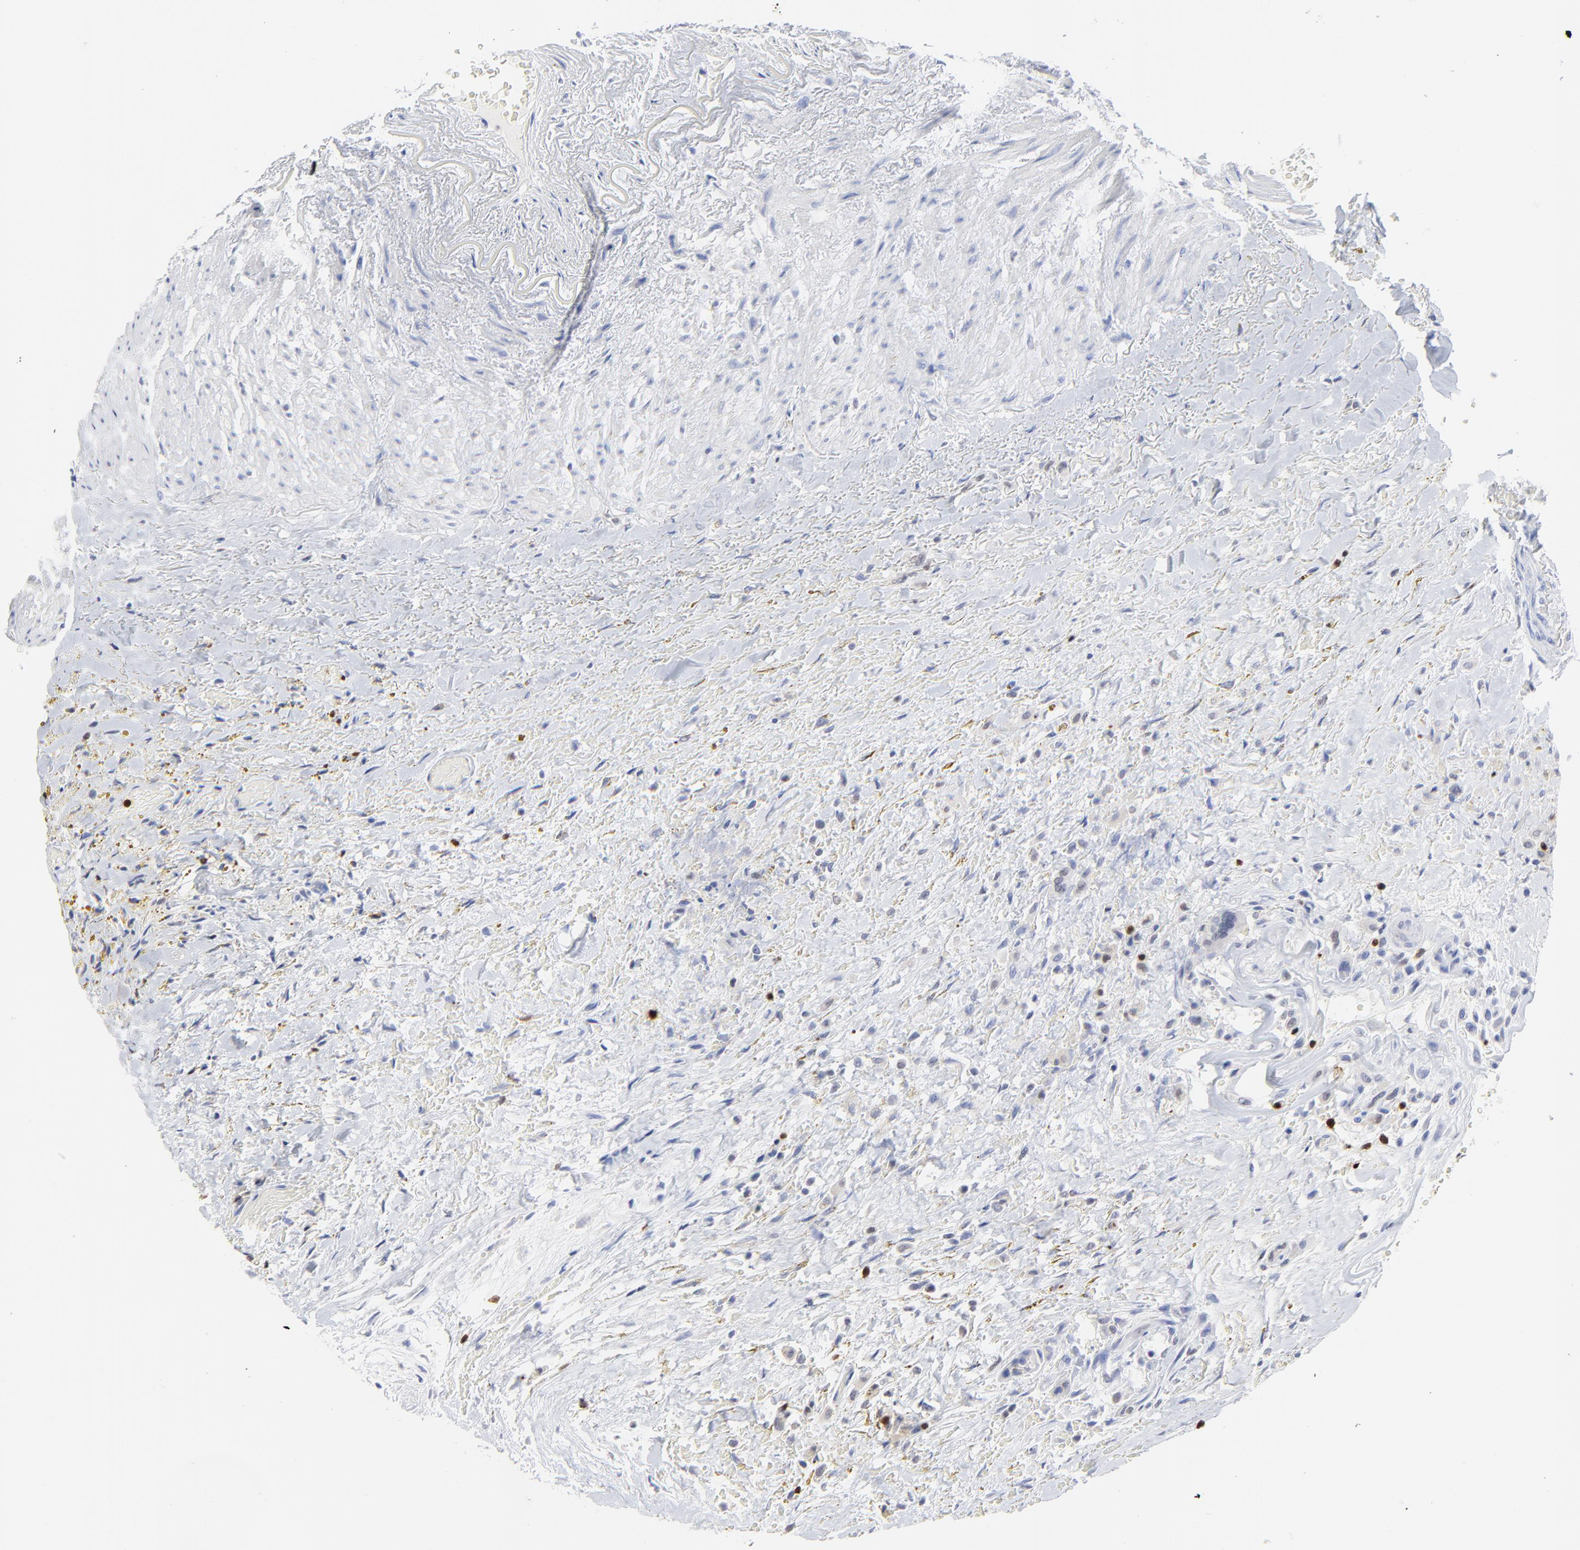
{"staining": {"intensity": "negative", "quantity": "none", "location": "none"}, "tissue": "thyroid cancer", "cell_type": "Tumor cells", "image_type": "cancer", "snomed": [{"axis": "morphology", "description": "Papillary adenocarcinoma, NOS"}, {"axis": "topography", "description": "Thyroid gland"}], "caption": "High magnification brightfield microscopy of papillary adenocarcinoma (thyroid) stained with DAB (3,3'-diaminobenzidine) (brown) and counterstained with hematoxylin (blue): tumor cells show no significant expression. Brightfield microscopy of immunohistochemistry (IHC) stained with DAB (3,3'-diaminobenzidine) (brown) and hematoxylin (blue), captured at high magnification.", "gene": "ZAP70", "patient": {"sex": "male", "age": 87}}